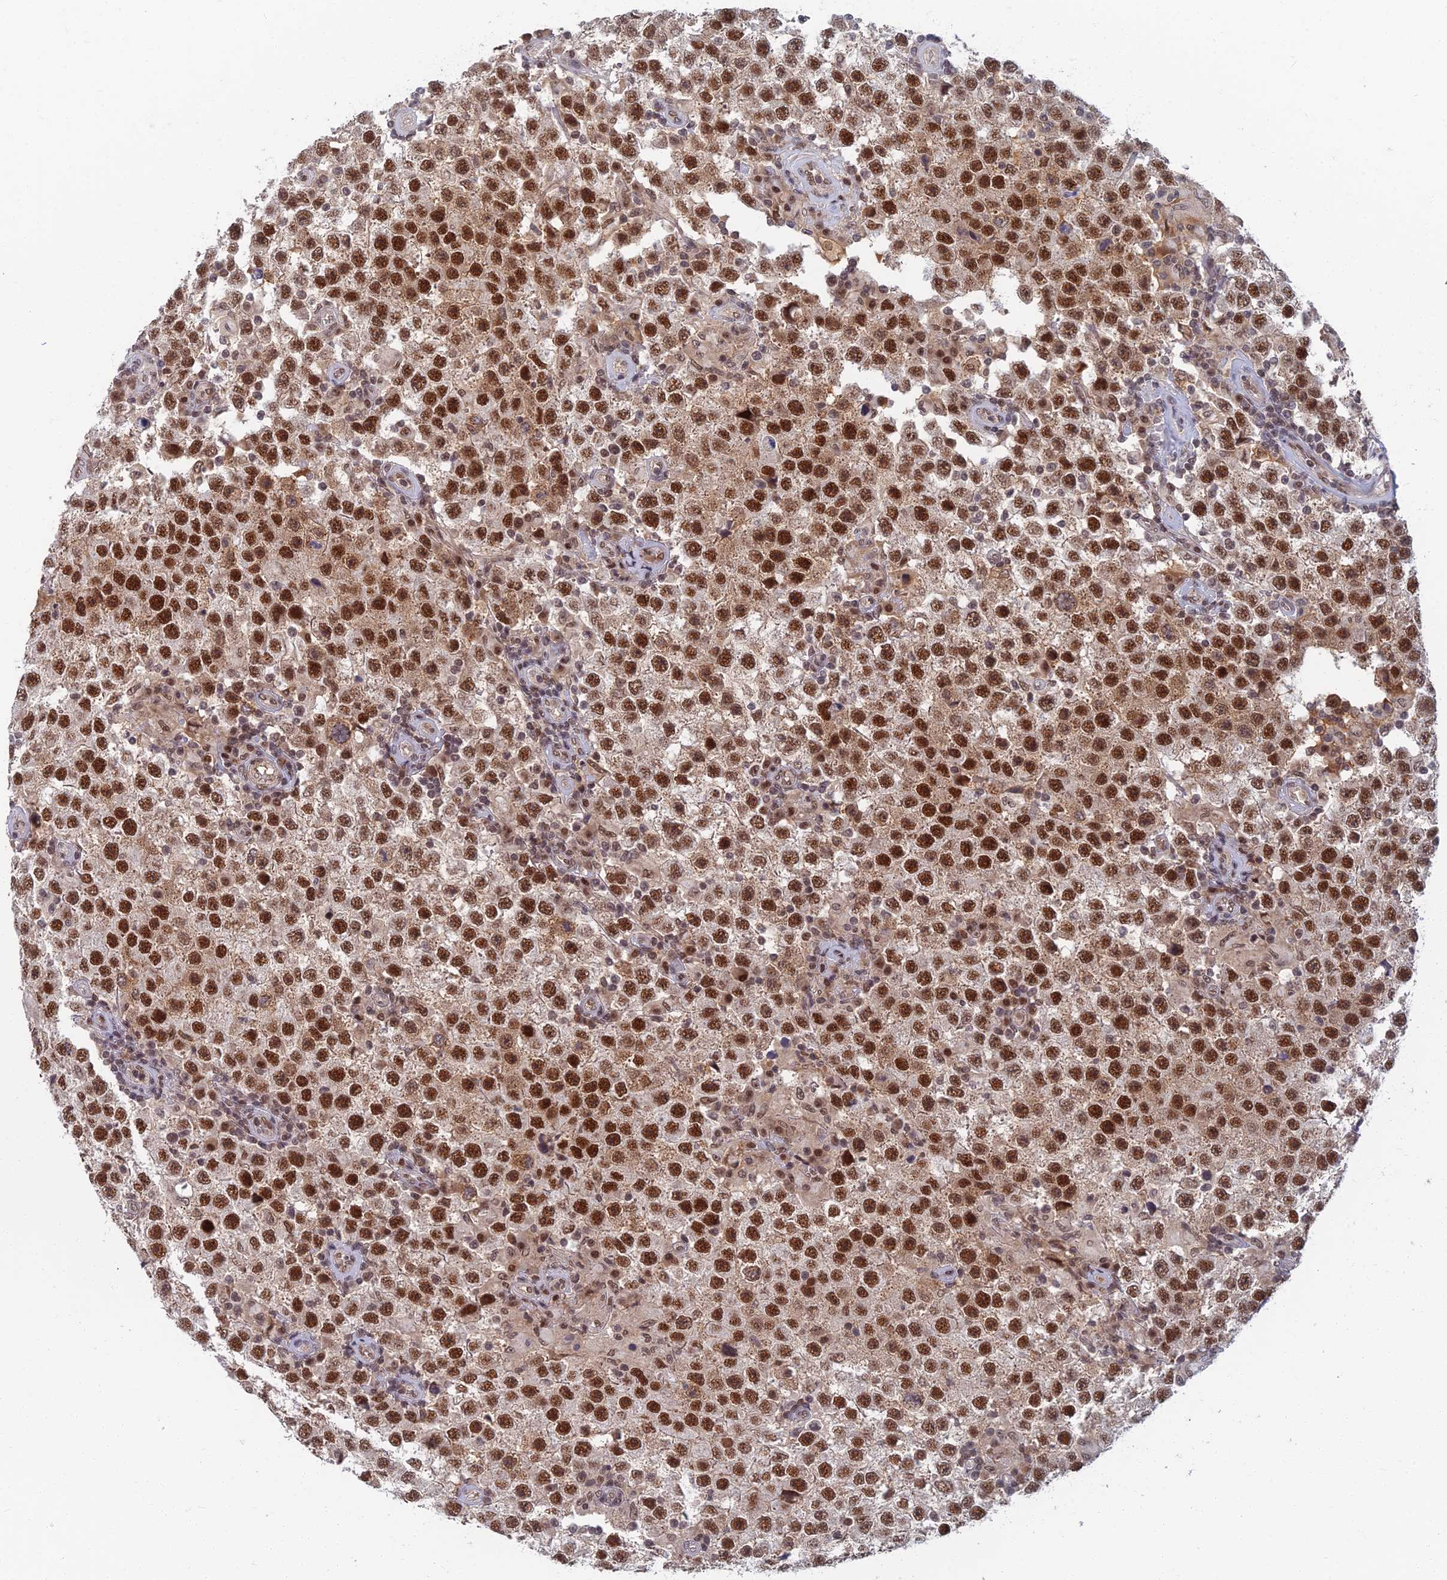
{"staining": {"intensity": "strong", "quantity": ">75%", "location": "nuclear"}, "tissue": "testis cancer", "cell_type": "Tumor cells", "image_type": "cancer", "snomed": [{"axis": "morphology", "description": "Normal tissue, NOS"}, {"axis": "morphology", "description": "Urothelial carcinoma, High grade"}, {"axis": "morphology", "description": "Seminoma, NOS"}, {"axis": "morphology", "description": "Carcinoma, Embryonal, NOS"}, {"axis": "topography", "description": "Urinary bladder"}, {"axis": "topography", "description": "Testis"}], "caption": "Protein positivity by immunohistochemistry (IHC) exhibits strong nuclear staining in approximately >75% of tumor cells in urothelial carcinoma (high-grade) (testis). (DAB (3,3'-diaminobenzidine) IHC, brown staining for protein, blue staining for nuclei).", "gene": "TCEA2", "patient": {"sex": "male", "age": 41}}